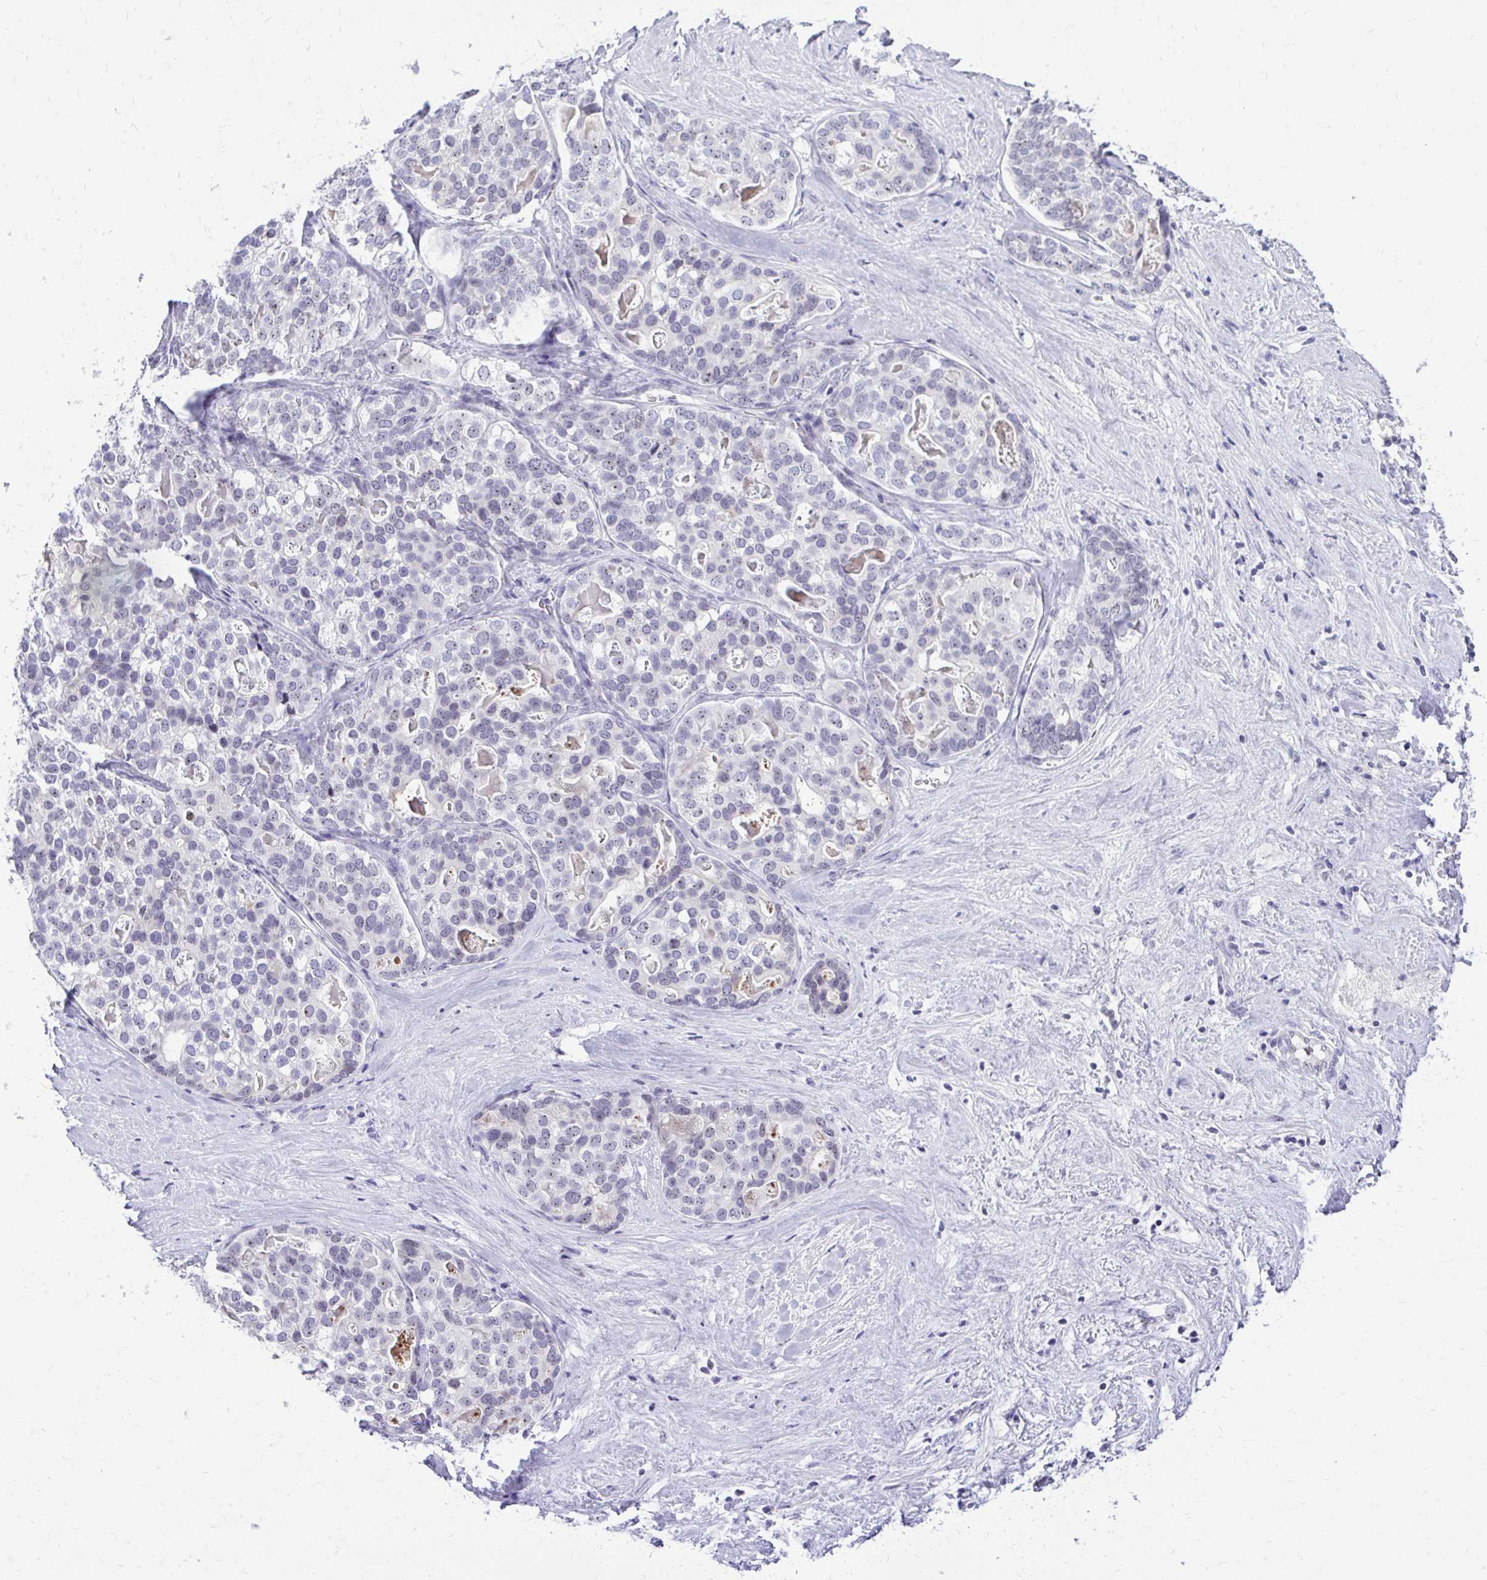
{"staining": {"intensity": "negative", "quantity": "none", "location": "none"}, "tissue": "liver cancer", "cell_type": "Tumor cells", "image_type": "cancer", "snomed": [{"axis": "morphology", "description": "Cholangiocarcinoma"}, {"axis": "topography", "description": "Liver"}], "caption": "The IHC image has no significant staining in tumor cells of cholangiocarcinoma (liver) tissue.", "gene": "NIFK", "patient": {"sex": "male", "age": 56}}